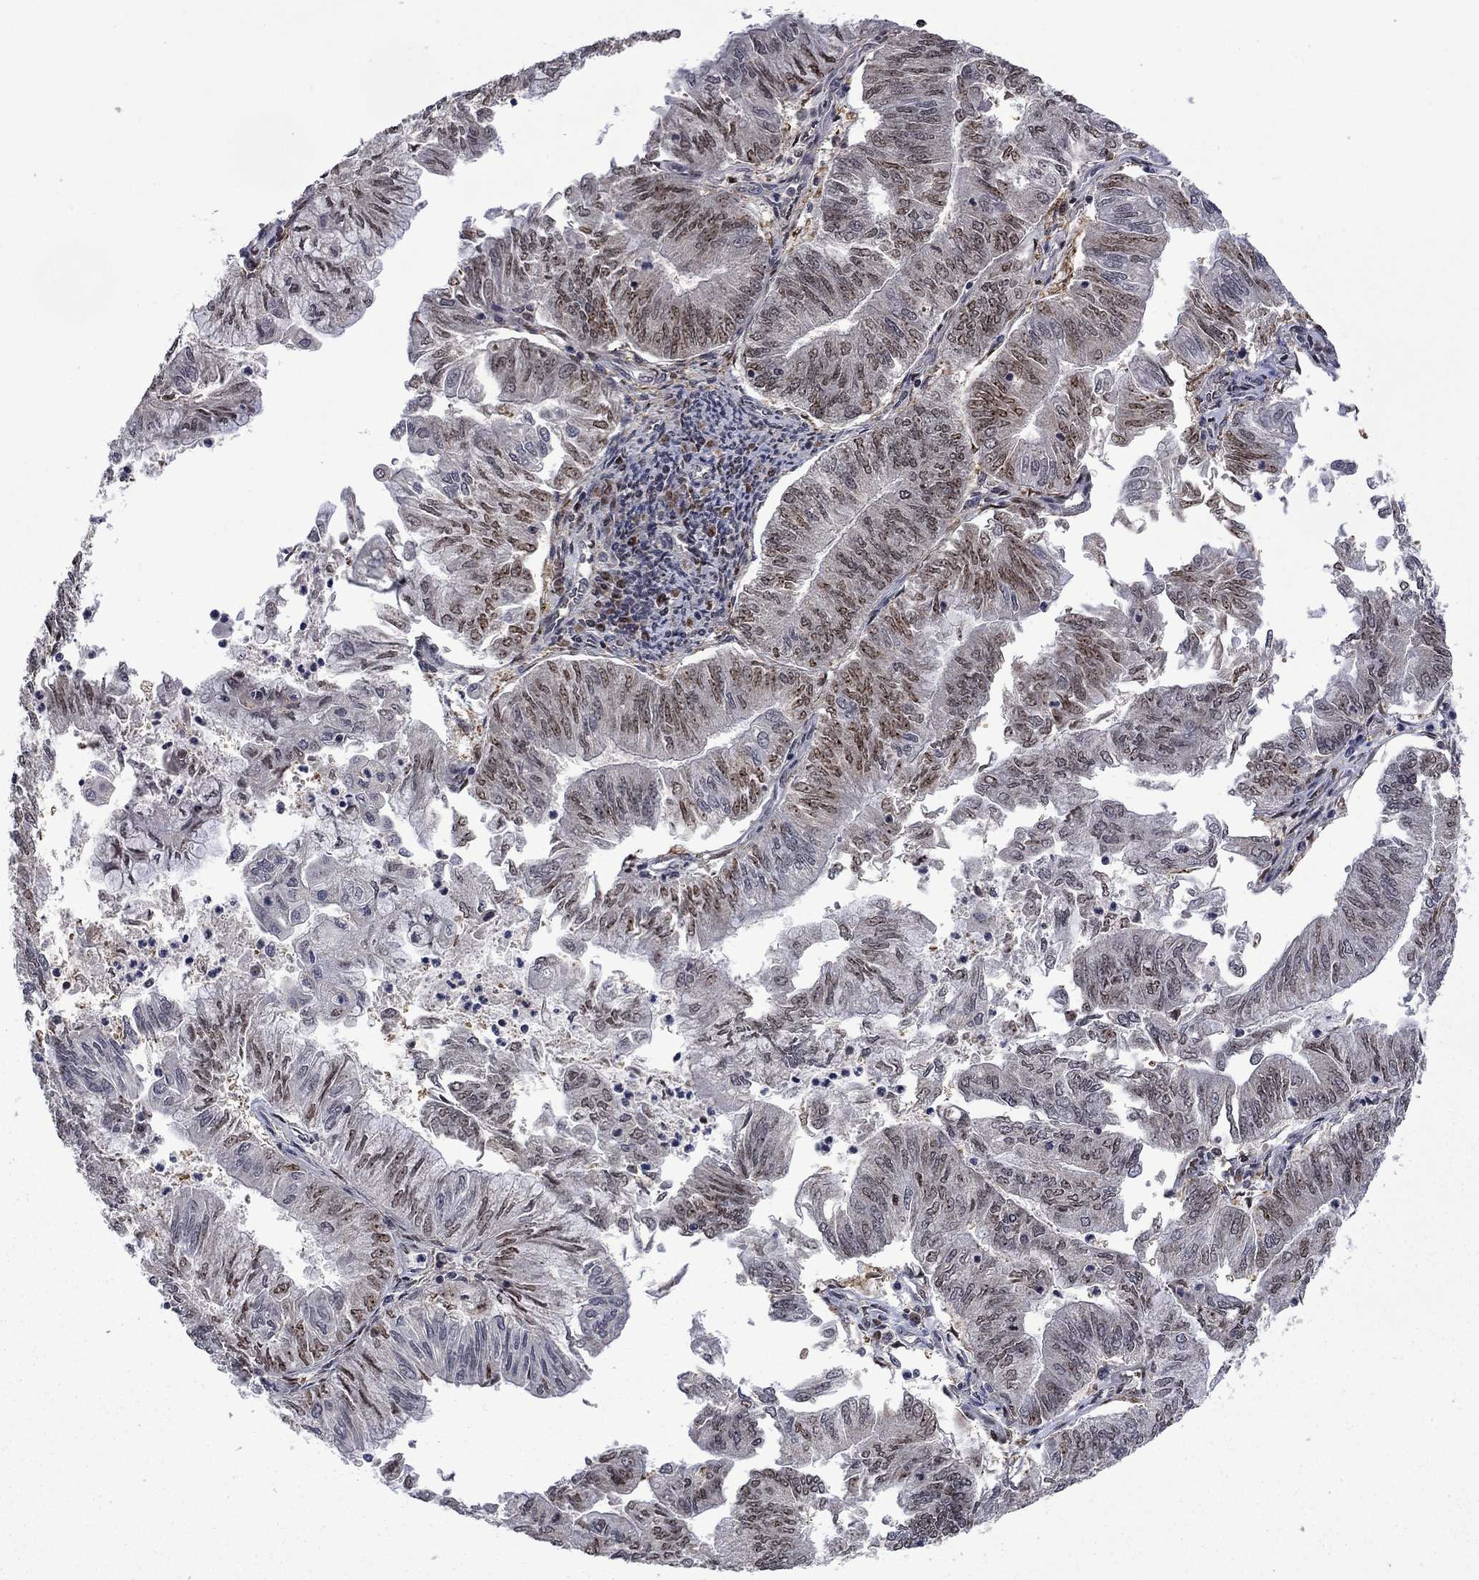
{"staining": {"intensity": "moderate", "quantity": "25%-75%", "location": "nuclear"}, "tissue": "endometrial cancer", "cell_type": "Tumor cells", "image_type": "cancer", "snomed": [{"axis": "morphology", "description": "Adenocarcinoma, NOS"}, {"axis": "topography", "description": "Endometrium"}], "caption": "IHC of human endometrial cancer demonstrates medium levels of moderate nuclear expression in approximately 25%-75% of tumor cells.", "gene": "FBL", "patient": {"sex": "female", "age": 59}}